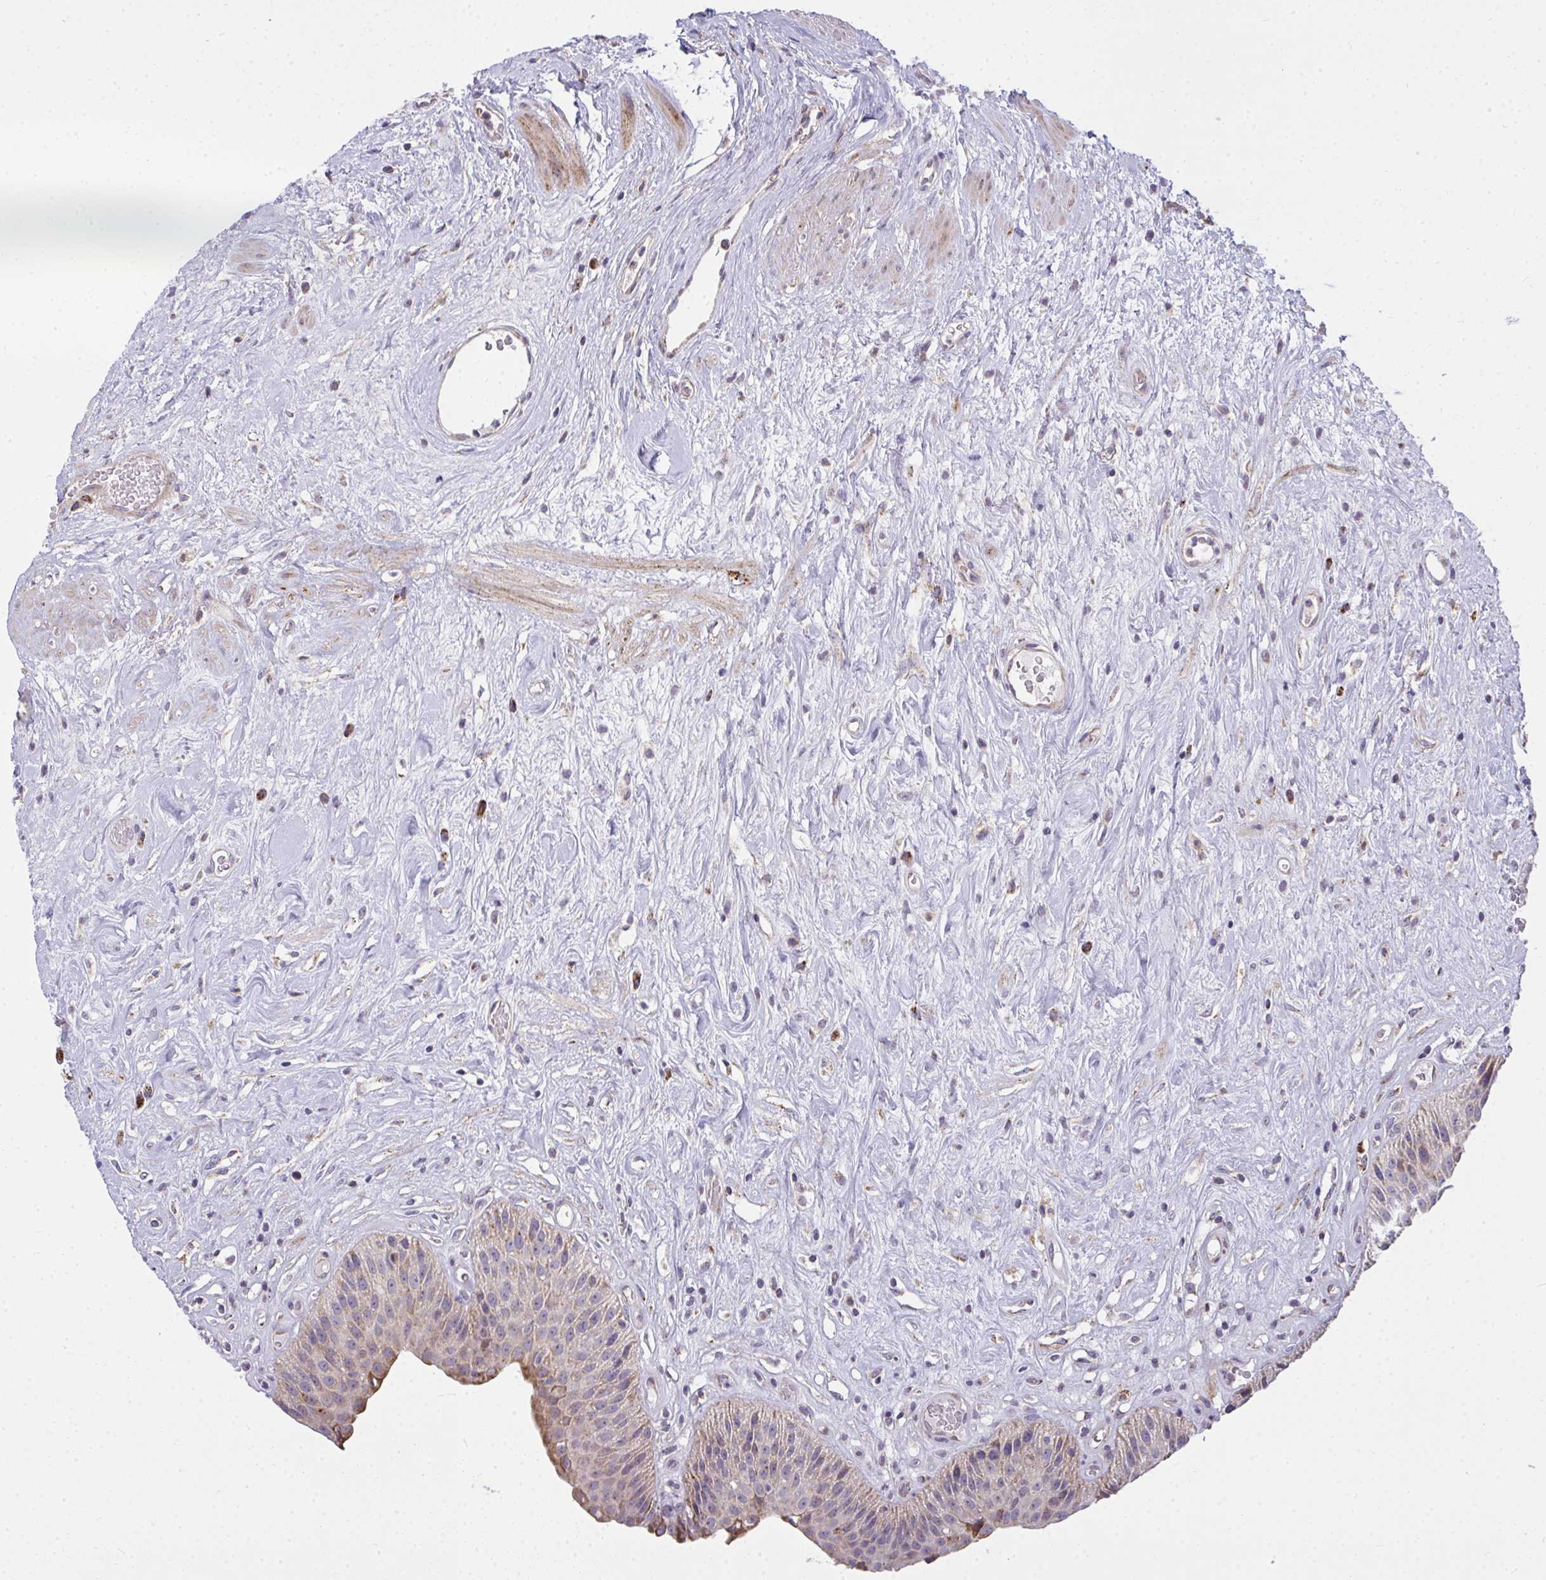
{"staining": {"intensity": "moderate", "quantity": "<25%", "location": "cytoplasmic/membranous"}, "tissue": "urinary bladder", "cell_type": "Urothelial cells", "image_type": "normal", "snomed": [{"axis": "morphology", "description": "Normal tissue, NOS"}, {"axis": "topography", "description": "Urinary bladder"}], "caption": "Urinary bladder stained with DAB (3,3'-diaminobenzidine) immunohistochemistry (IHC) reveals low levels of moderate cytoplasmic/membranous staining in about <25% of urothelial cells. The protein of interest is shown in brown color, while the nuclei are stained blue.", "gene": "SRRM4", "patient": {"sex": "female", "age": 56}}